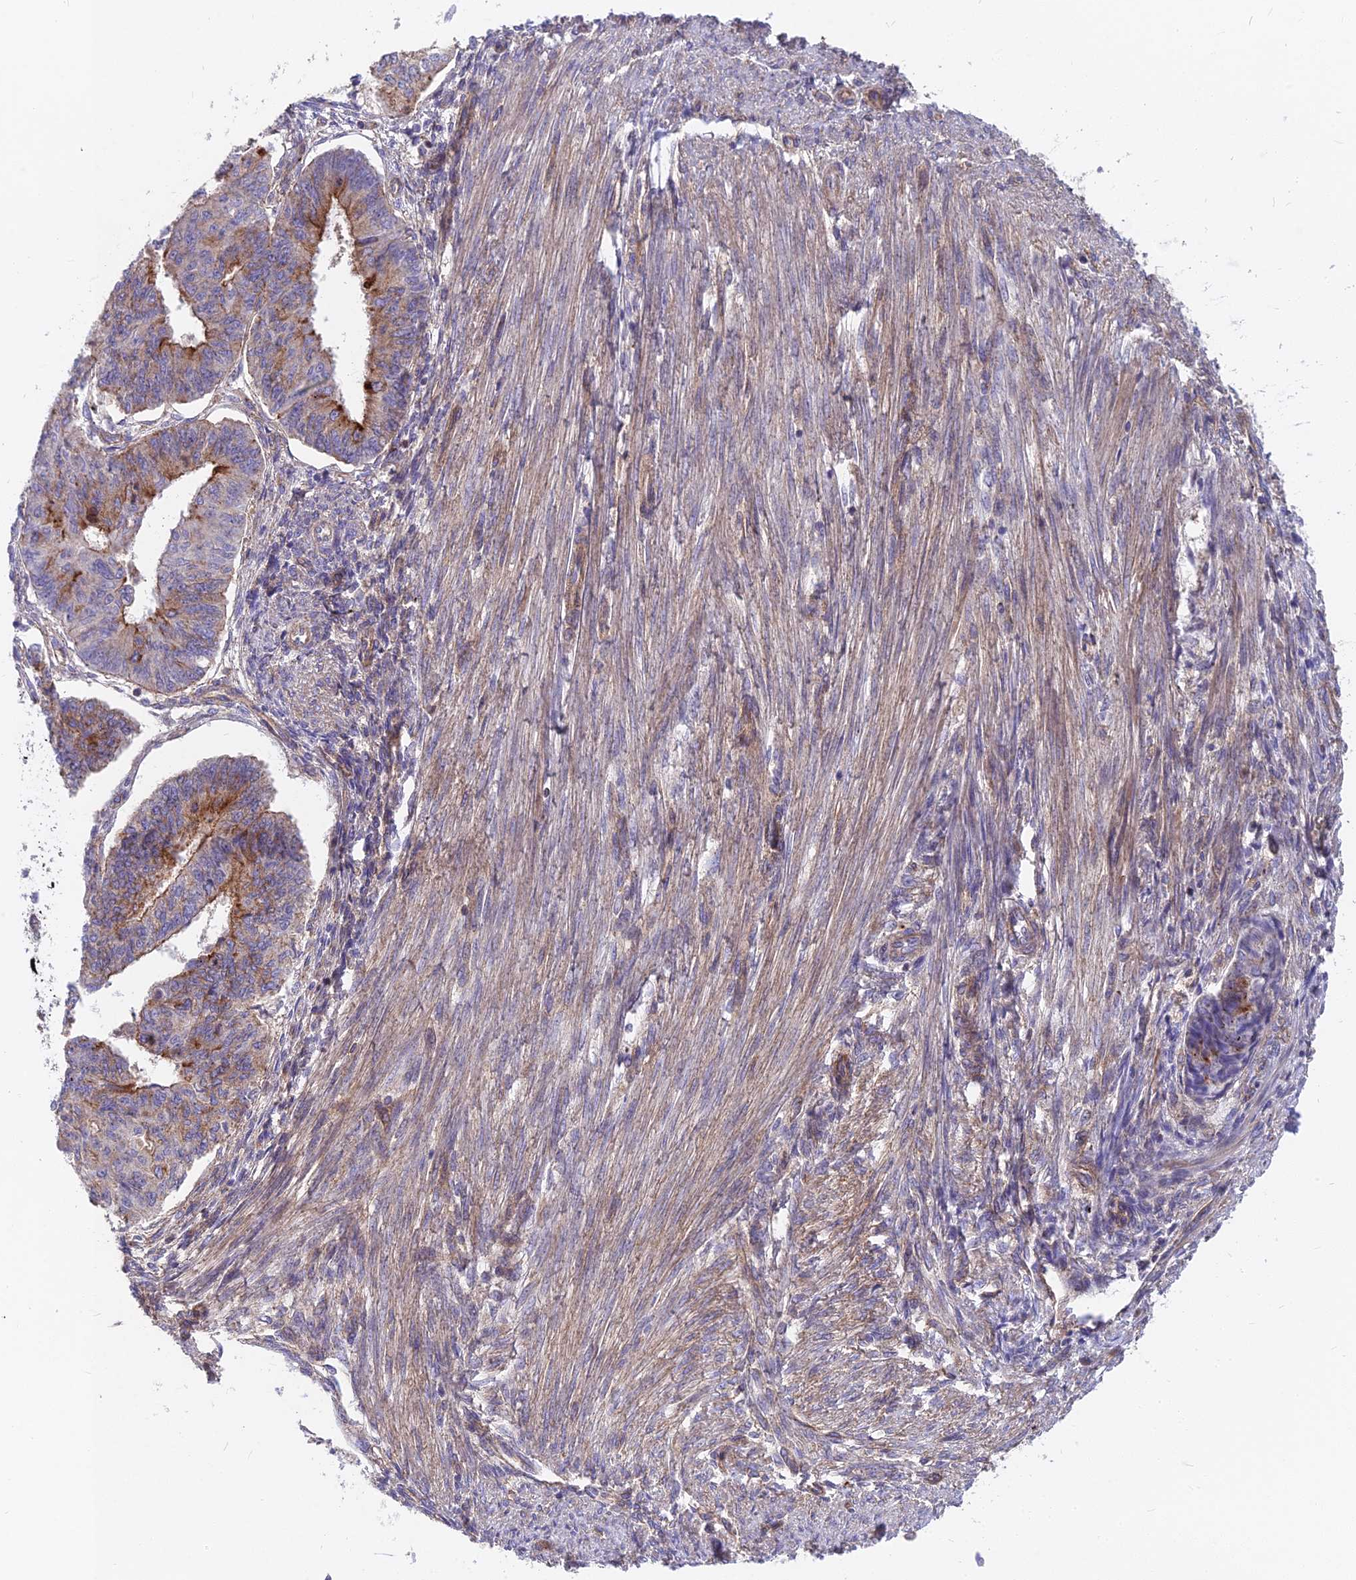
{"staining": {"intensity": "moderate", "quantity": "25%-75%", "location": "cytoplasmic/membranous"}, "tissue": "endometrial cancer", "cell_type": "Tumor cells", "image_type": "cancer", "snomed": [{"axis": "morphology", "description": "Adenocarcinoma, NOS"}, {"axis": "topography", "description": "Endometrium"}], "caption": "Moderate cytoplasmic/membranous expression for a protein is seen in approximately 25%-75% of tumor cells of endometrial adenocarcinoma using immunohistochemistry.", "gene": "FRMPD1", "patient": {"sex": "female", "age": 32}}